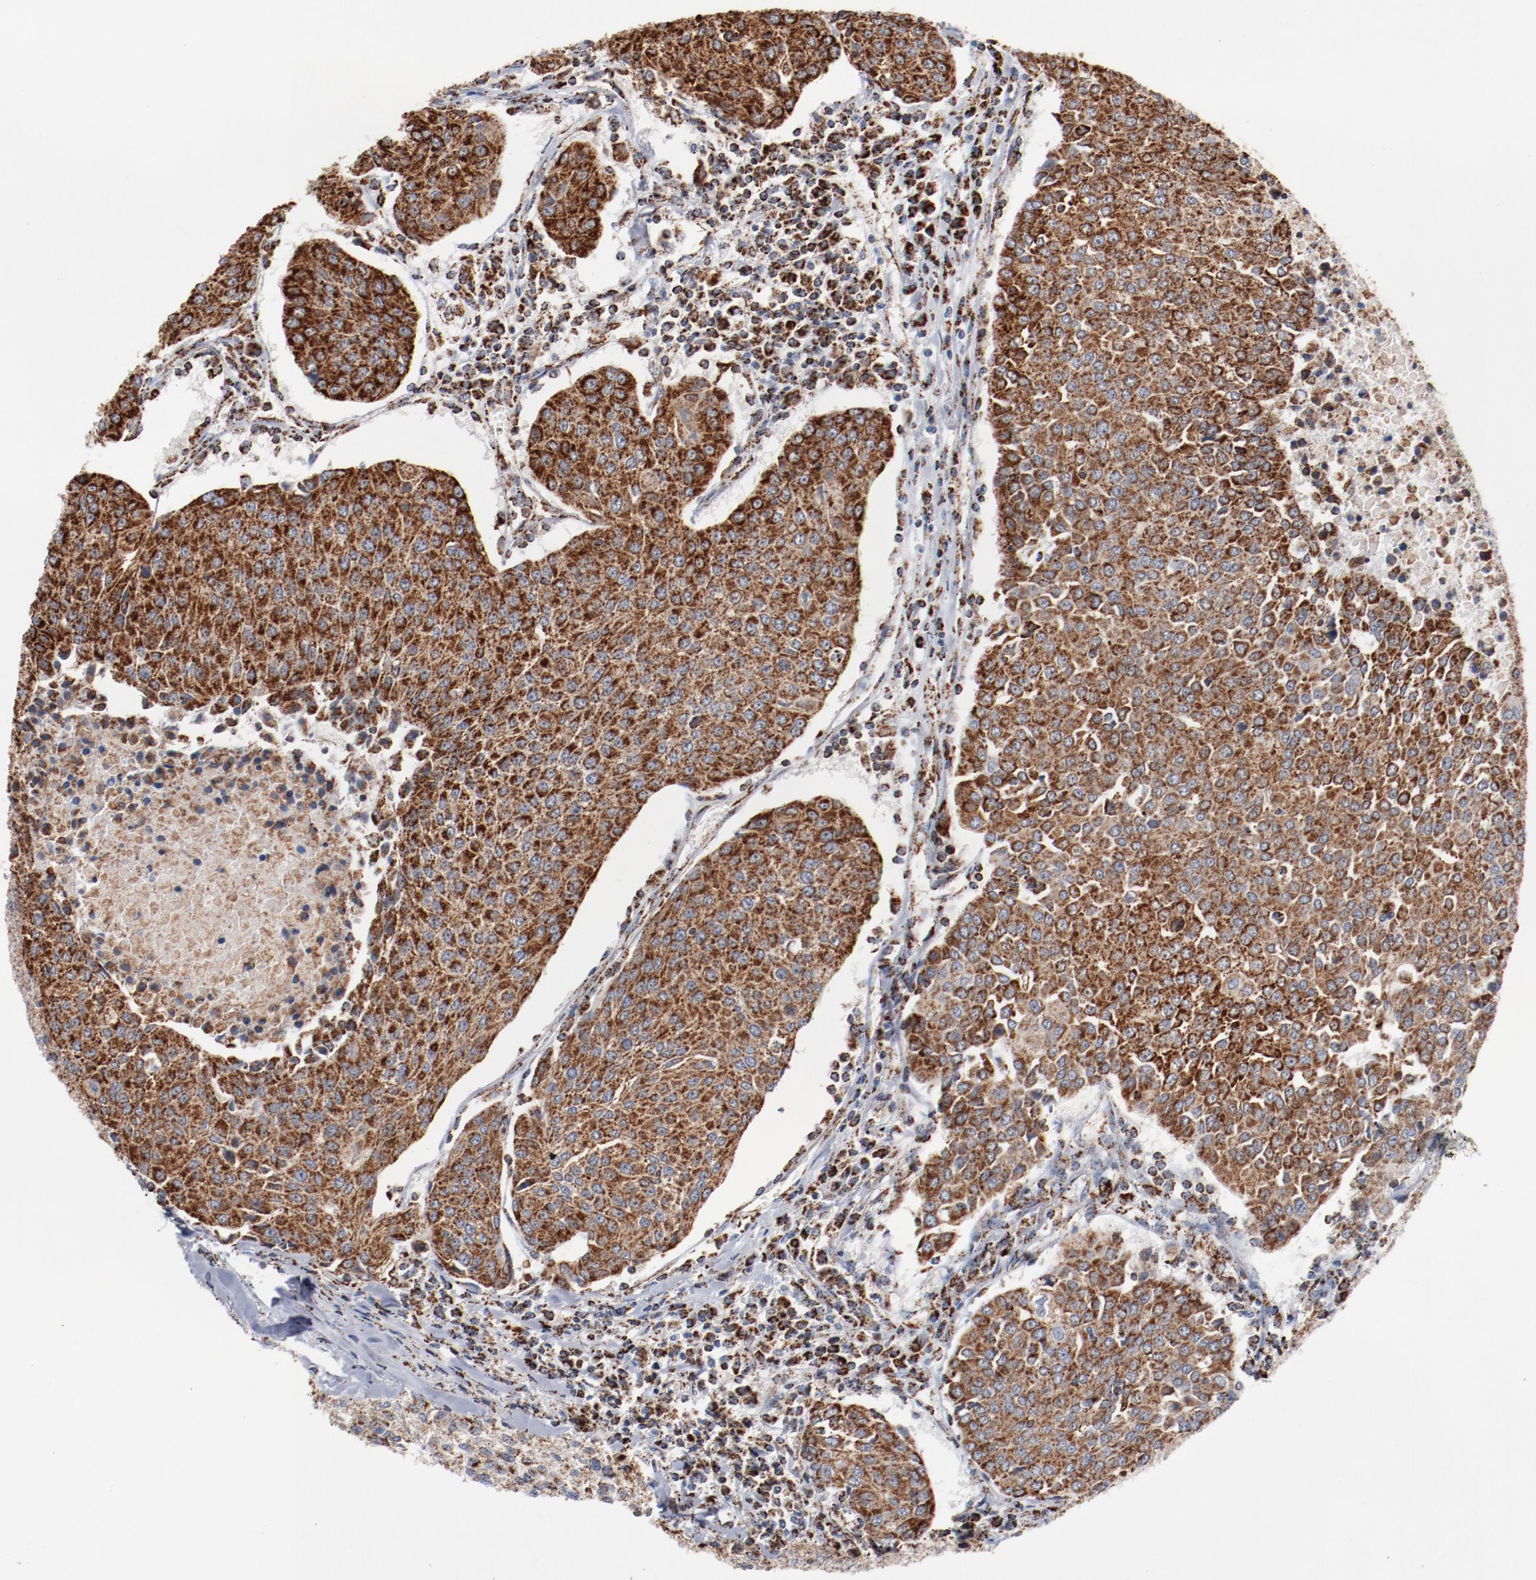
{"staining": {"intensity": "strong", "quantity": ">75%", "location": "cytoplasmic/membranous"}, "tissue": "urothelial cancer", "cell_type": "Tumor cells", "image_type": "cancer", "snomed": [{"axis": "morphology", "description": "Urothelial carcinoma, High grade"}, {"axis": "topography", "description": "Urinary bladder"}], "caption": "Protein expression analysis of human urothelial cancer reveals strong cytoplasmic/membranous staining in about >75% of tumor cells. The staining is performed using DAB brown chromogen to label protein expression. The nuclei are counter-stained blue using hematoxylin.", "gene": "NDUFS4", "patient": {"sex": "female", "age": 85}}